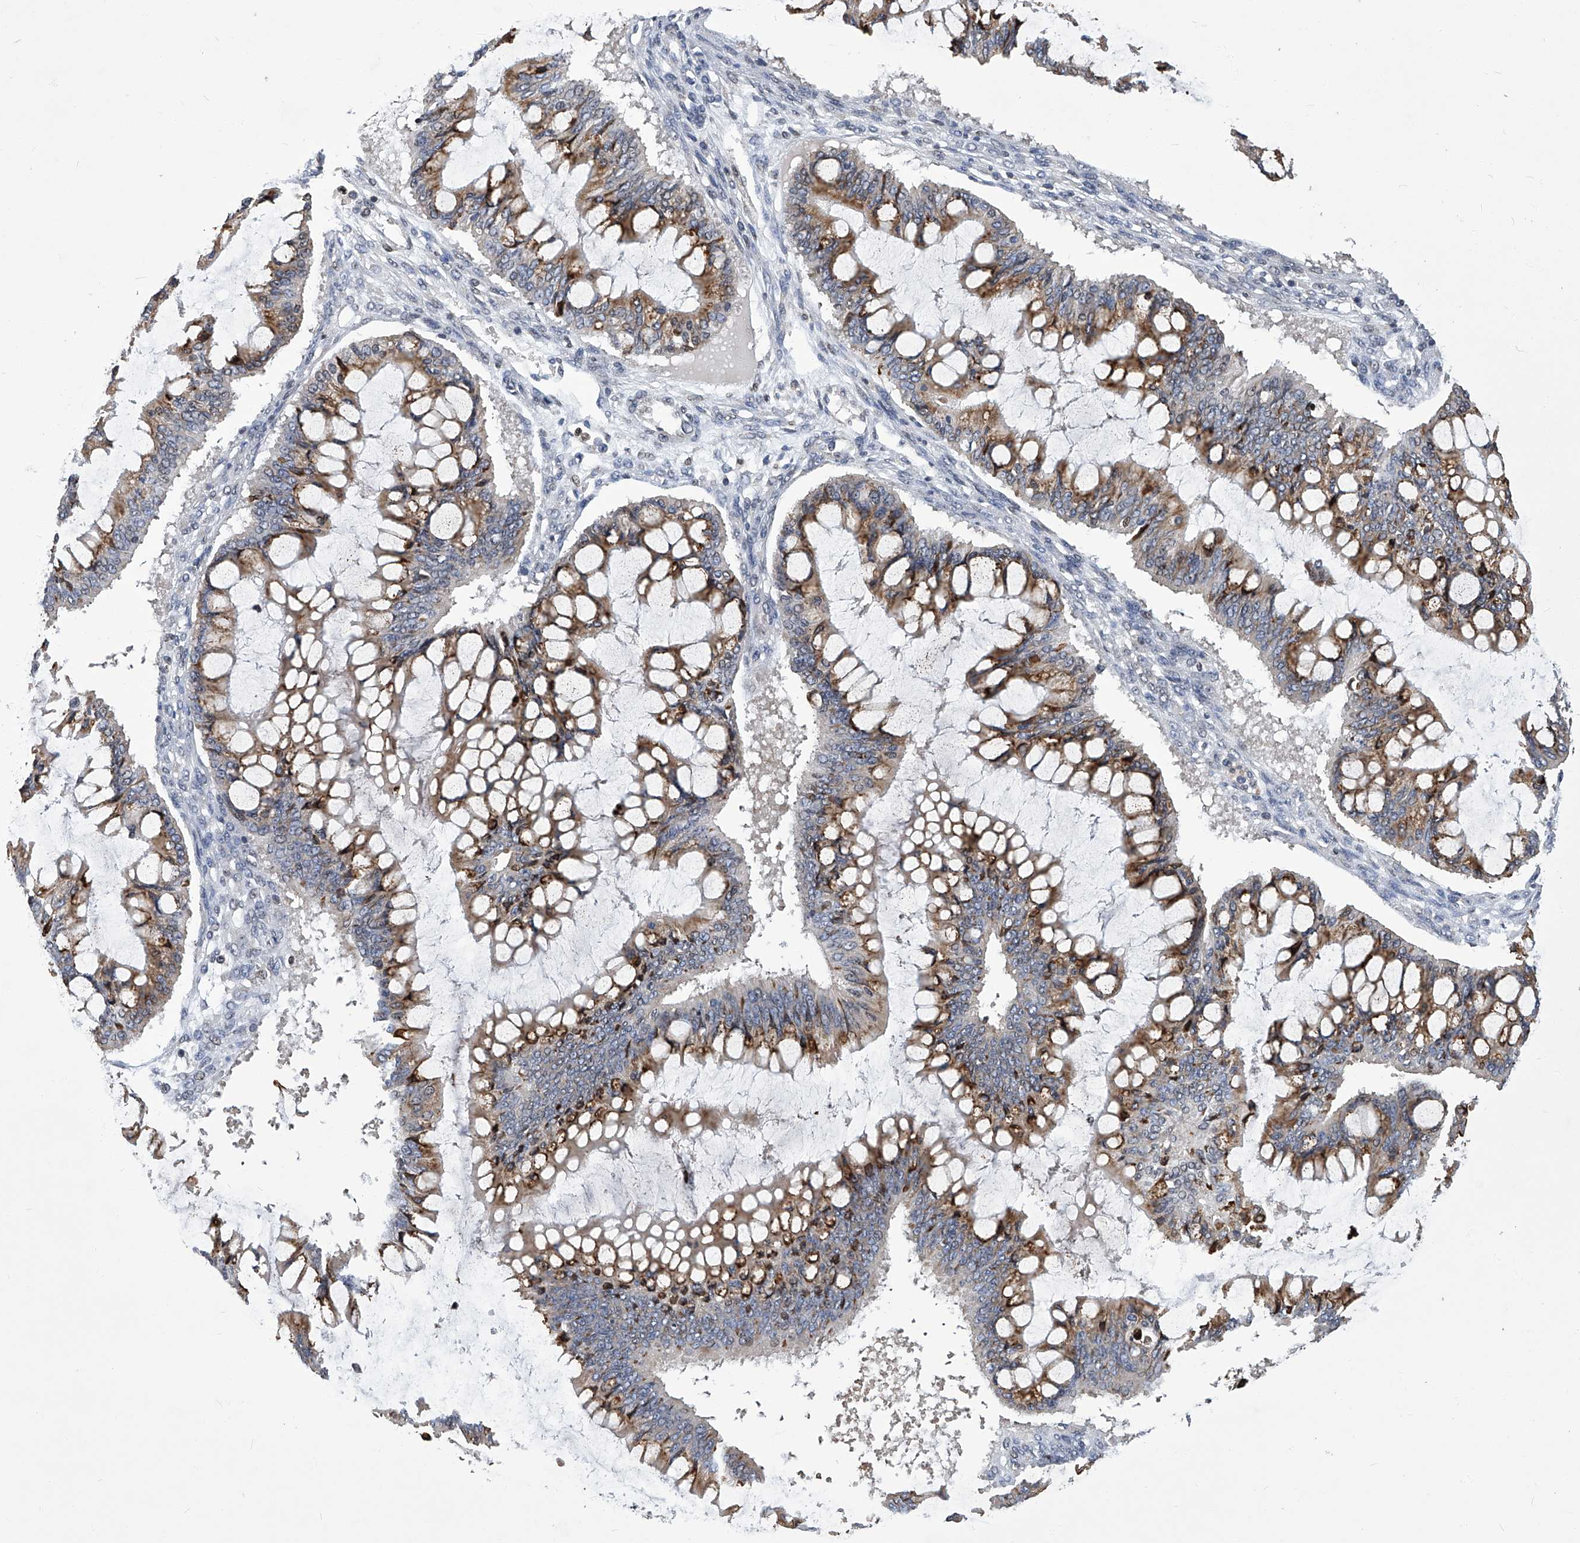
{"staining": {"intensity": "moderate", "quantity": "25%-75%", "location": "cytoplasmic/membranous"}, "tissue": "ovarian cancer", "cell_type": "Tumor cells", "image_type": "cancer", "snomed": [{"axis": "morphology", "description": "Cystadenocarcinoma, mucinous, NOS"}, {"axis": "topography", "description": "Ovary"}], "caption": "Protein staining of mucinous cystadenocarcinoma (ovarian) tissue shows moderate cytoplasmic/membranous positivity in approximately 25%-75% of tumor cells.", "gene": "TGFBR1", "patient": {"sex": "female", "age": 73}}